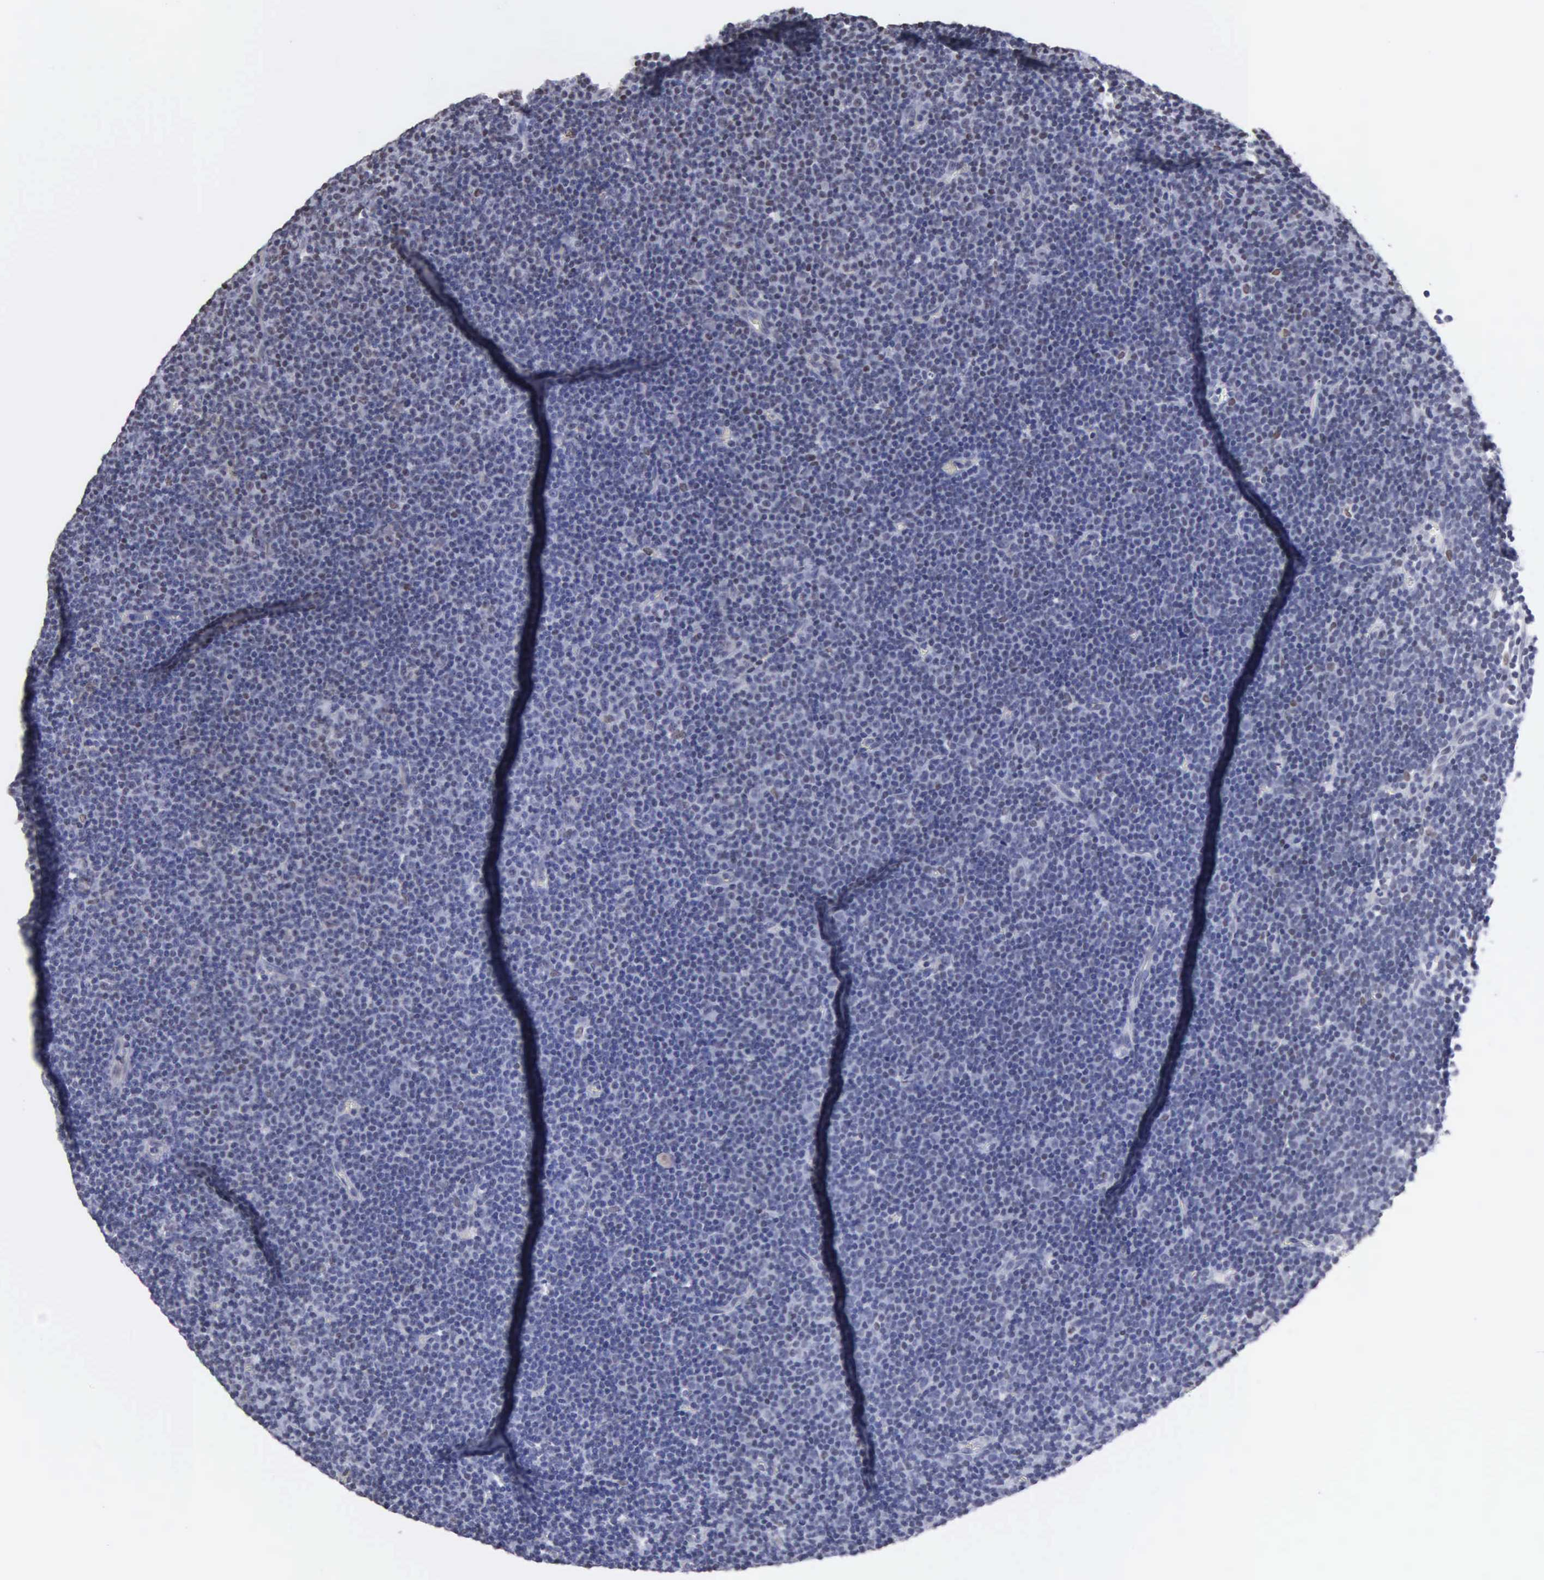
{"staining": {"intensity": "weak", "quantity": "<25%", "location": "nuclear"}, "tissue": "lymphoma", "cell_type": "Tumor cells", "image_type": "cancer", "snomed": [{"axis": "morphology", "description": "Malignant lymphoma, non-Hodgkin's type, Low grade"}, {"axis": "topography", "description": "Lymph node"}], "caption": "There is no significant staining in tumor cells of low-grade malignant lymphoma, non-Hodgkin's type. The staining is performed using DAB (3,3'-diaminobenzidine) brown chromogen with nuclei counter-stained in using hematoxylin.", "gene": "CCNG1", "patient": {"sex": "male", "age": 57}}